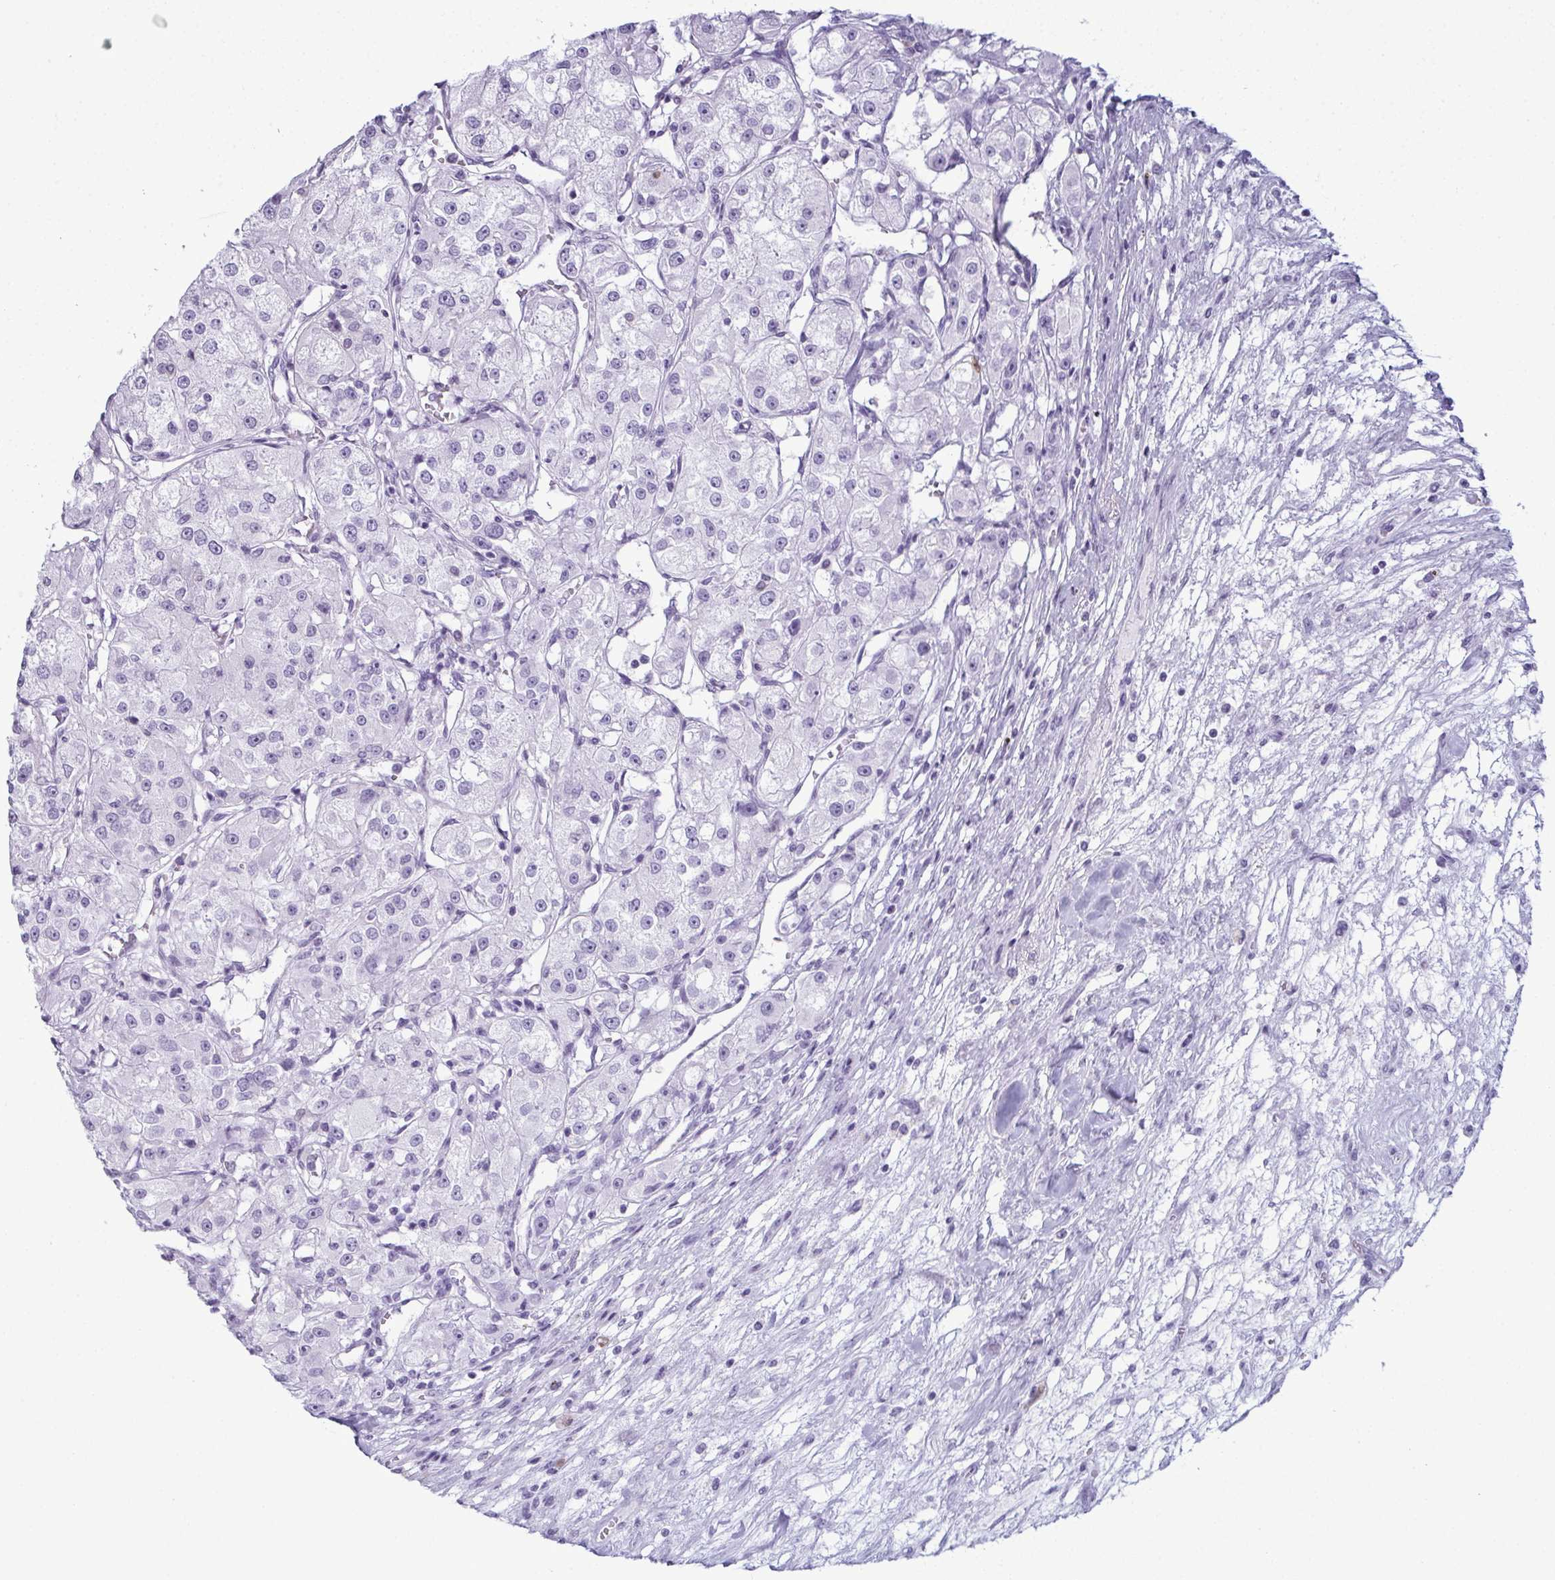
{"staining": {"intensity": "negative", "quantity": "none", "location": "none"}, "tissue": "renal cancer", "cell_type": "Tumor cells", "image_type": "cancer", "snomed": [{"axis": "morphology", "description": "Adenocarcinoma, NOS"}, {"axis": "topography", "description": "Kidney"}], "caption": "There is no significant expression in tumor cells of renal adenocarcinoma.", "gene": "CDA", "patient": {"sex": "female", "age": 63}}